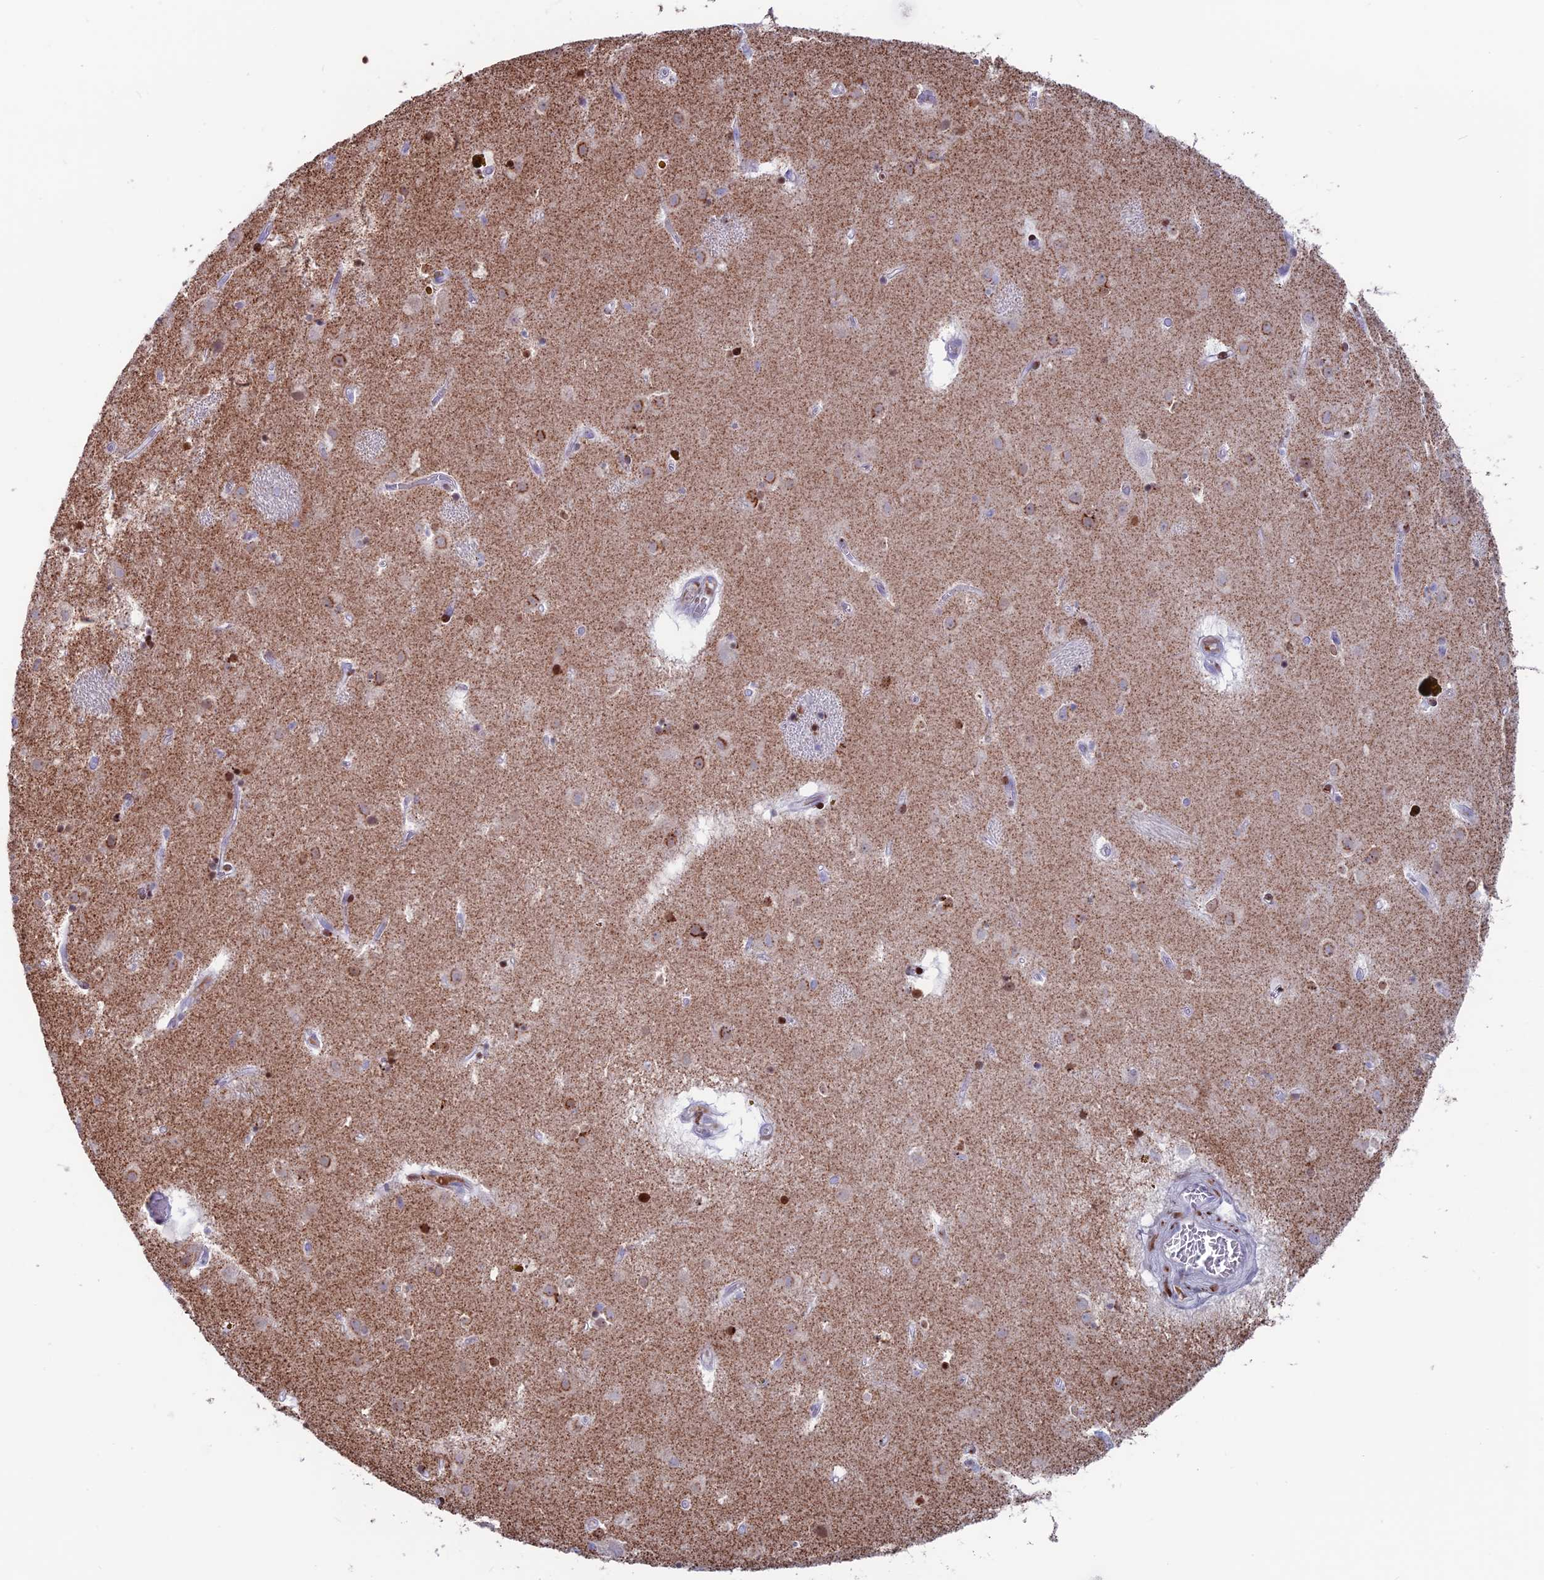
{"staining": {"intensity": "moderate", "quantity": "<25%", "location": "cytoplasmic/membranous"}, "tissue": "caudate", "cell_type": "Glial cells", "image_type": "normal", "snomed": [{"axis": "morphology", "description": "Normal tissue, NOS"}, {"axis": "topography", "description": "Lateral ventricle wall"}], "caption": "Brown immunohistochemical staining in normal caudate demonstrates moderate cytoplasmic/membranous expression in about <25% of glial cells. The staining was performed using DAB, with brown indicating positive protein expression. Nuclei are stained blue with hematoxylin.", "gene": "CERS6", "patient": {"sex": "male", "age": 70}}